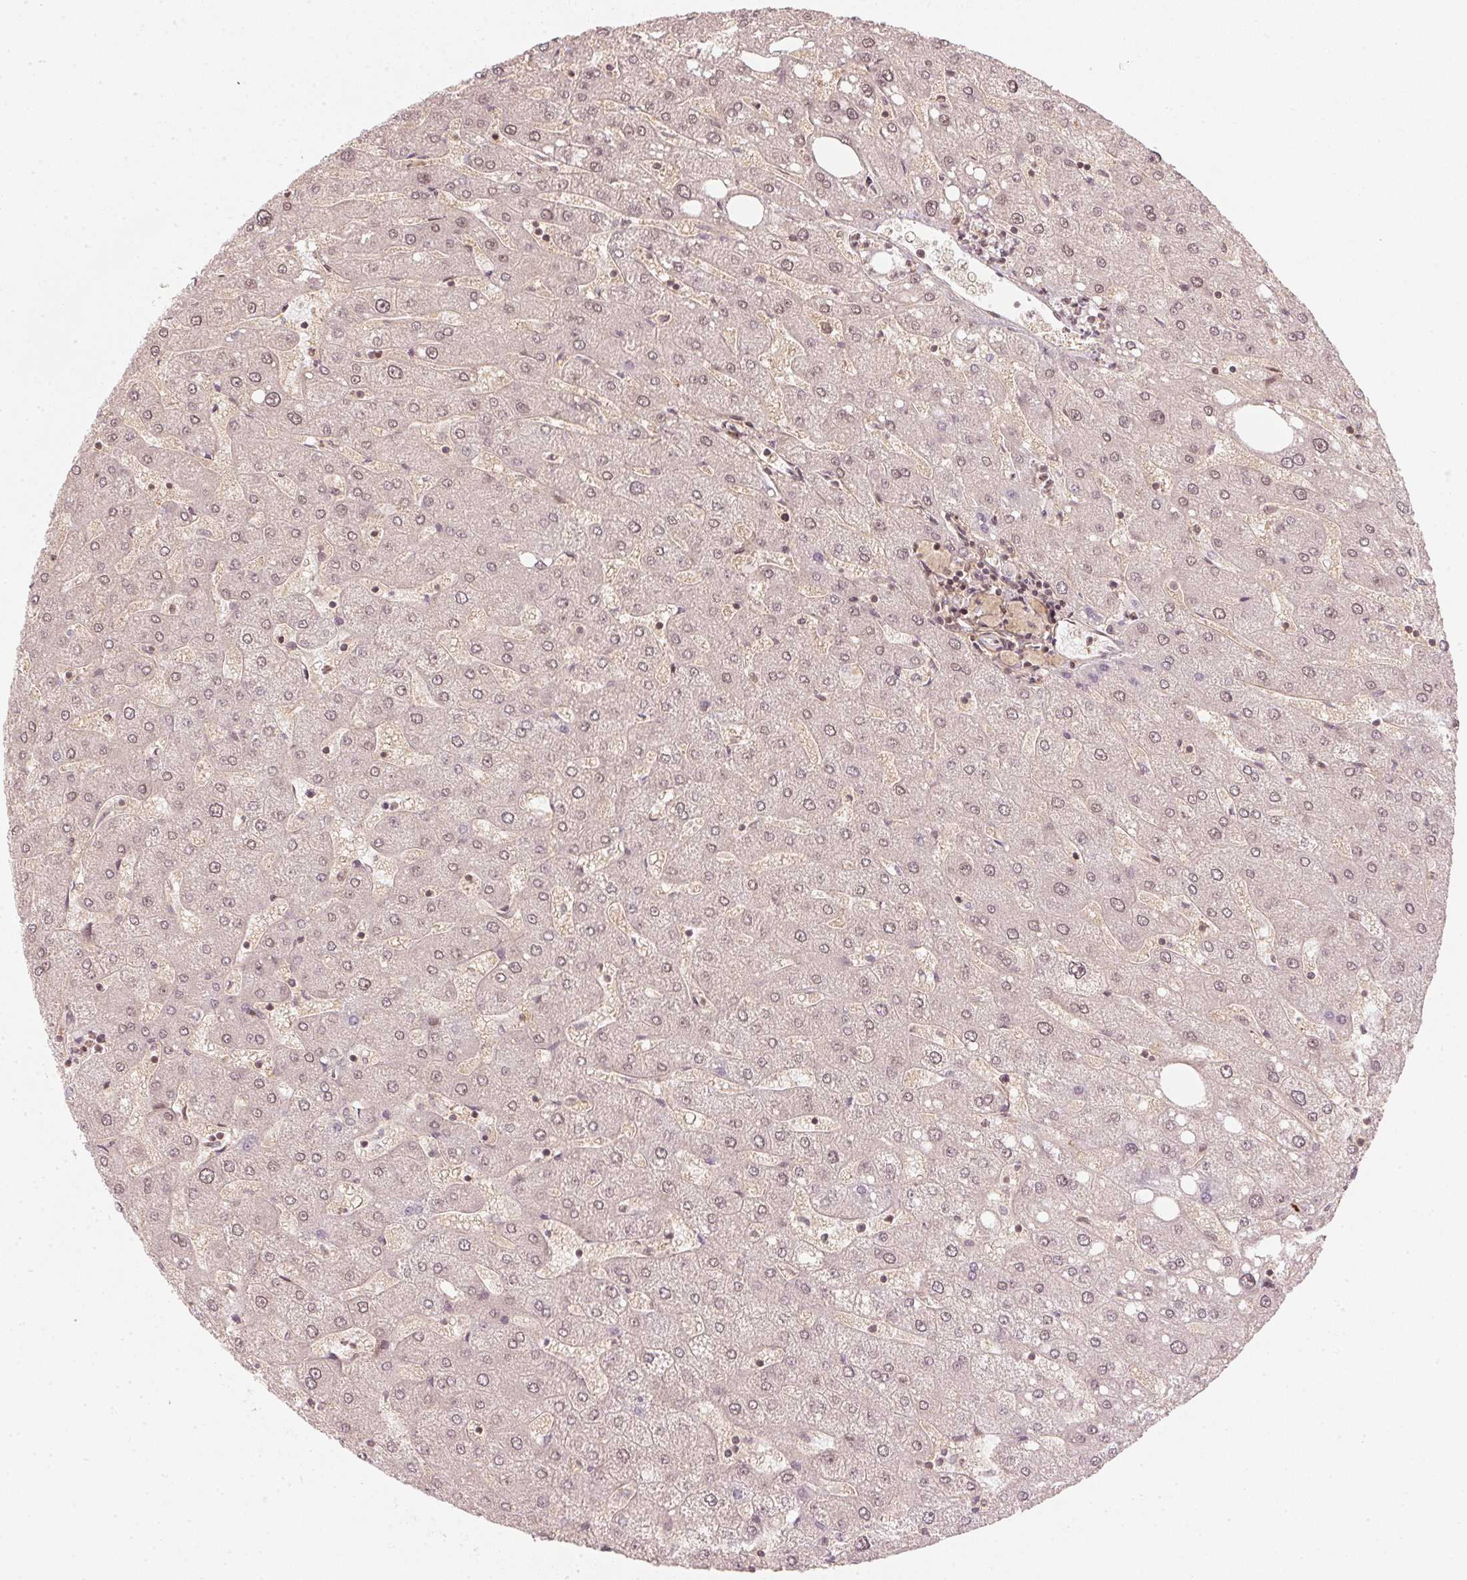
{"staining": {"intensity": "weak", "quantity": "<25%", "location": "nuclear"}, "tissue": "liver", "cell_type": "Cholangiocytes", "image_type": "normal", "snomed": [{"axis": "morphology", "description": "Normal tissue, NOS"}, {"axis": "topography", "description": "Liver"}], "caption": "Immunohistochemical staining of benign liver shows no significant positivity in cholangiocytes.", "gene": "UBE2L3", "patient": {"sex": "male", "age": 67}}